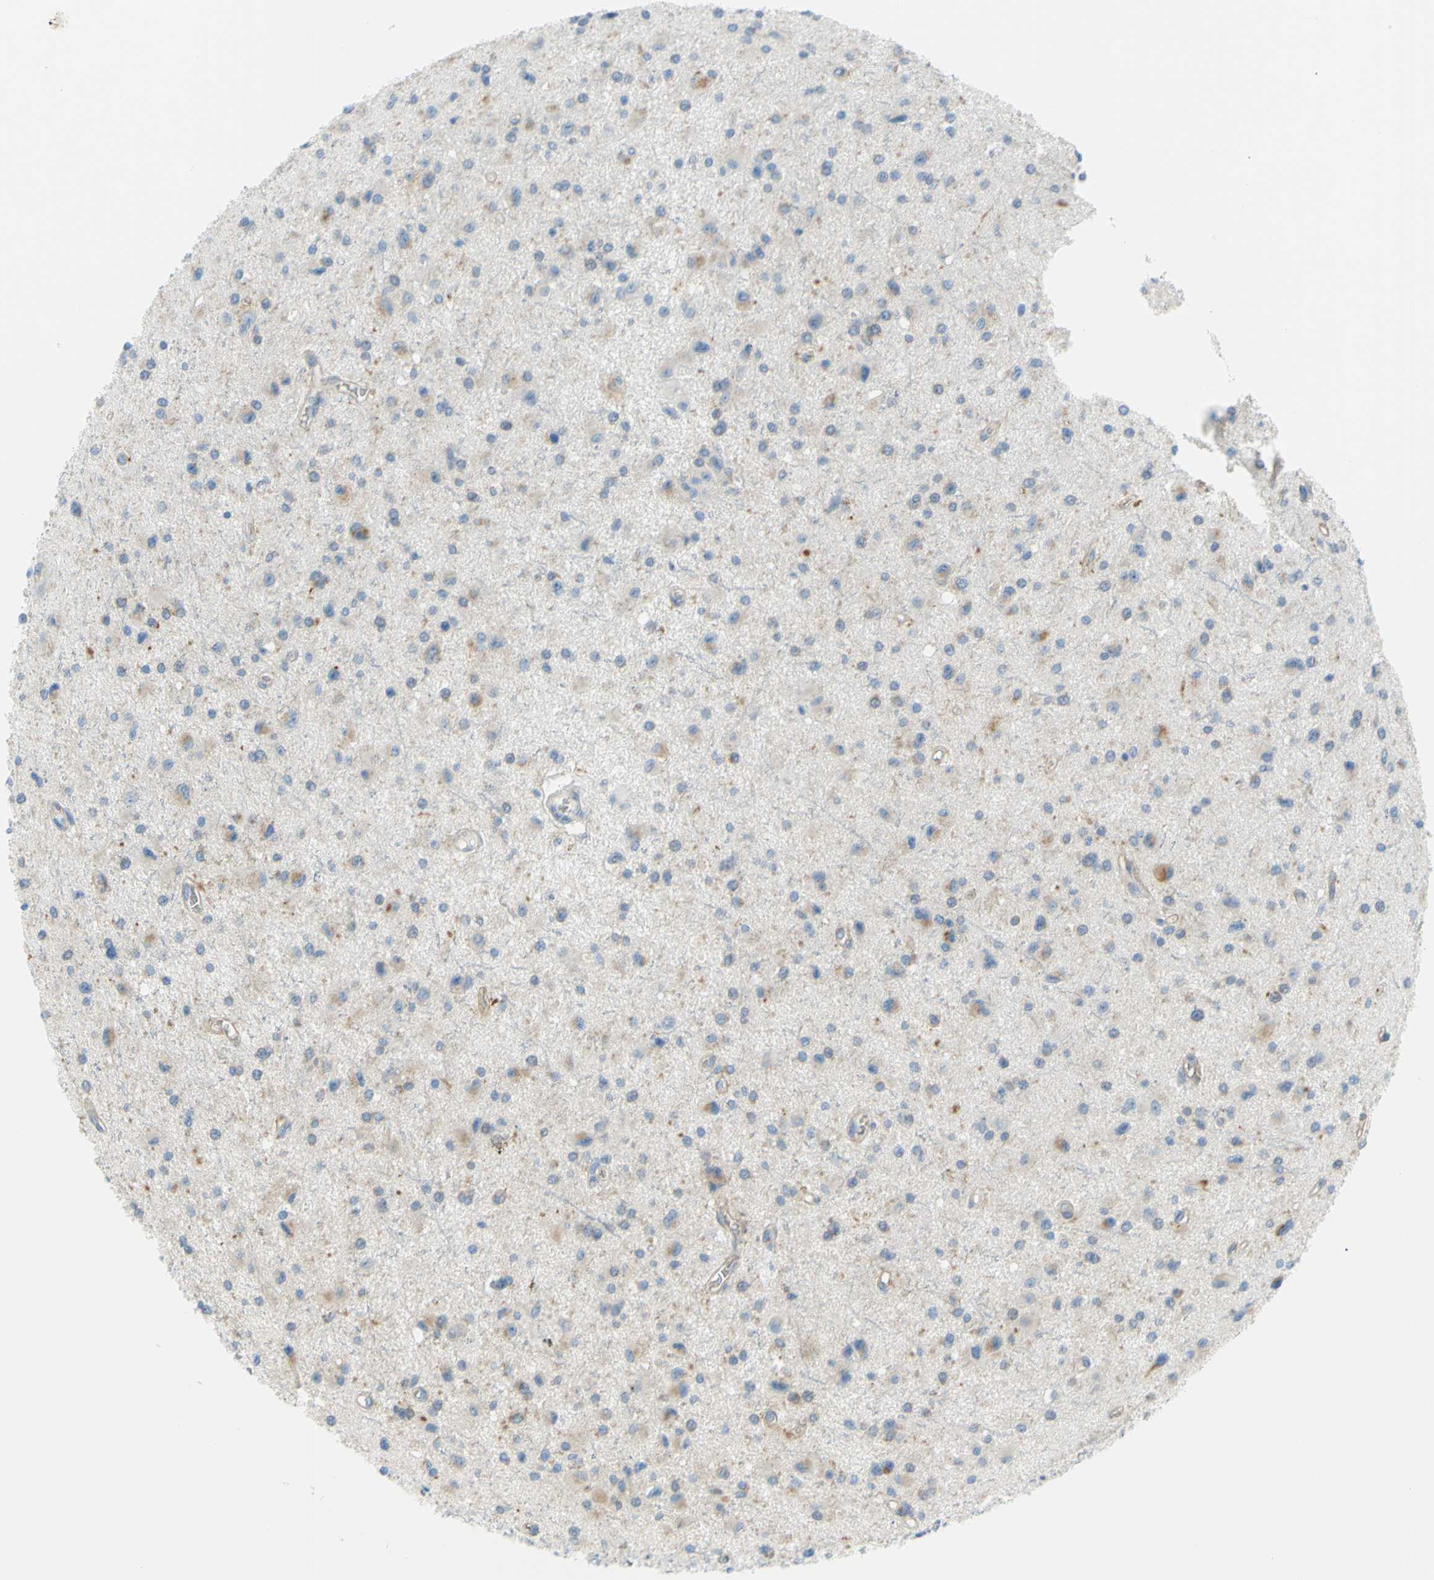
{"staining": {"intensity": "moderate", "quantity": "<25%", "location": "cytoplasmic/membranous"}, "tissue": "glioma", "cell_type": "Tumor cells", "image_type": "cancer", "snomed": [{"axis": "morphology", "description": "Glioma, malignant, Low grade"}, {"axis": "topography", "description": "Brain"}], "caption": "A histopathology image of human low-grade glioma (malignant) stained for a protein demonstrates moderate cytoplasmic/membranous brown staining in tumor cells. The staining was performed using DAB (3,3'-diaminobenzidine), with brown indicating positive protein expression. Nuclei are stained blue with hematoxylin.", "gene": "FRMD4B", "patient": {"sex": "male", "age": 58}}